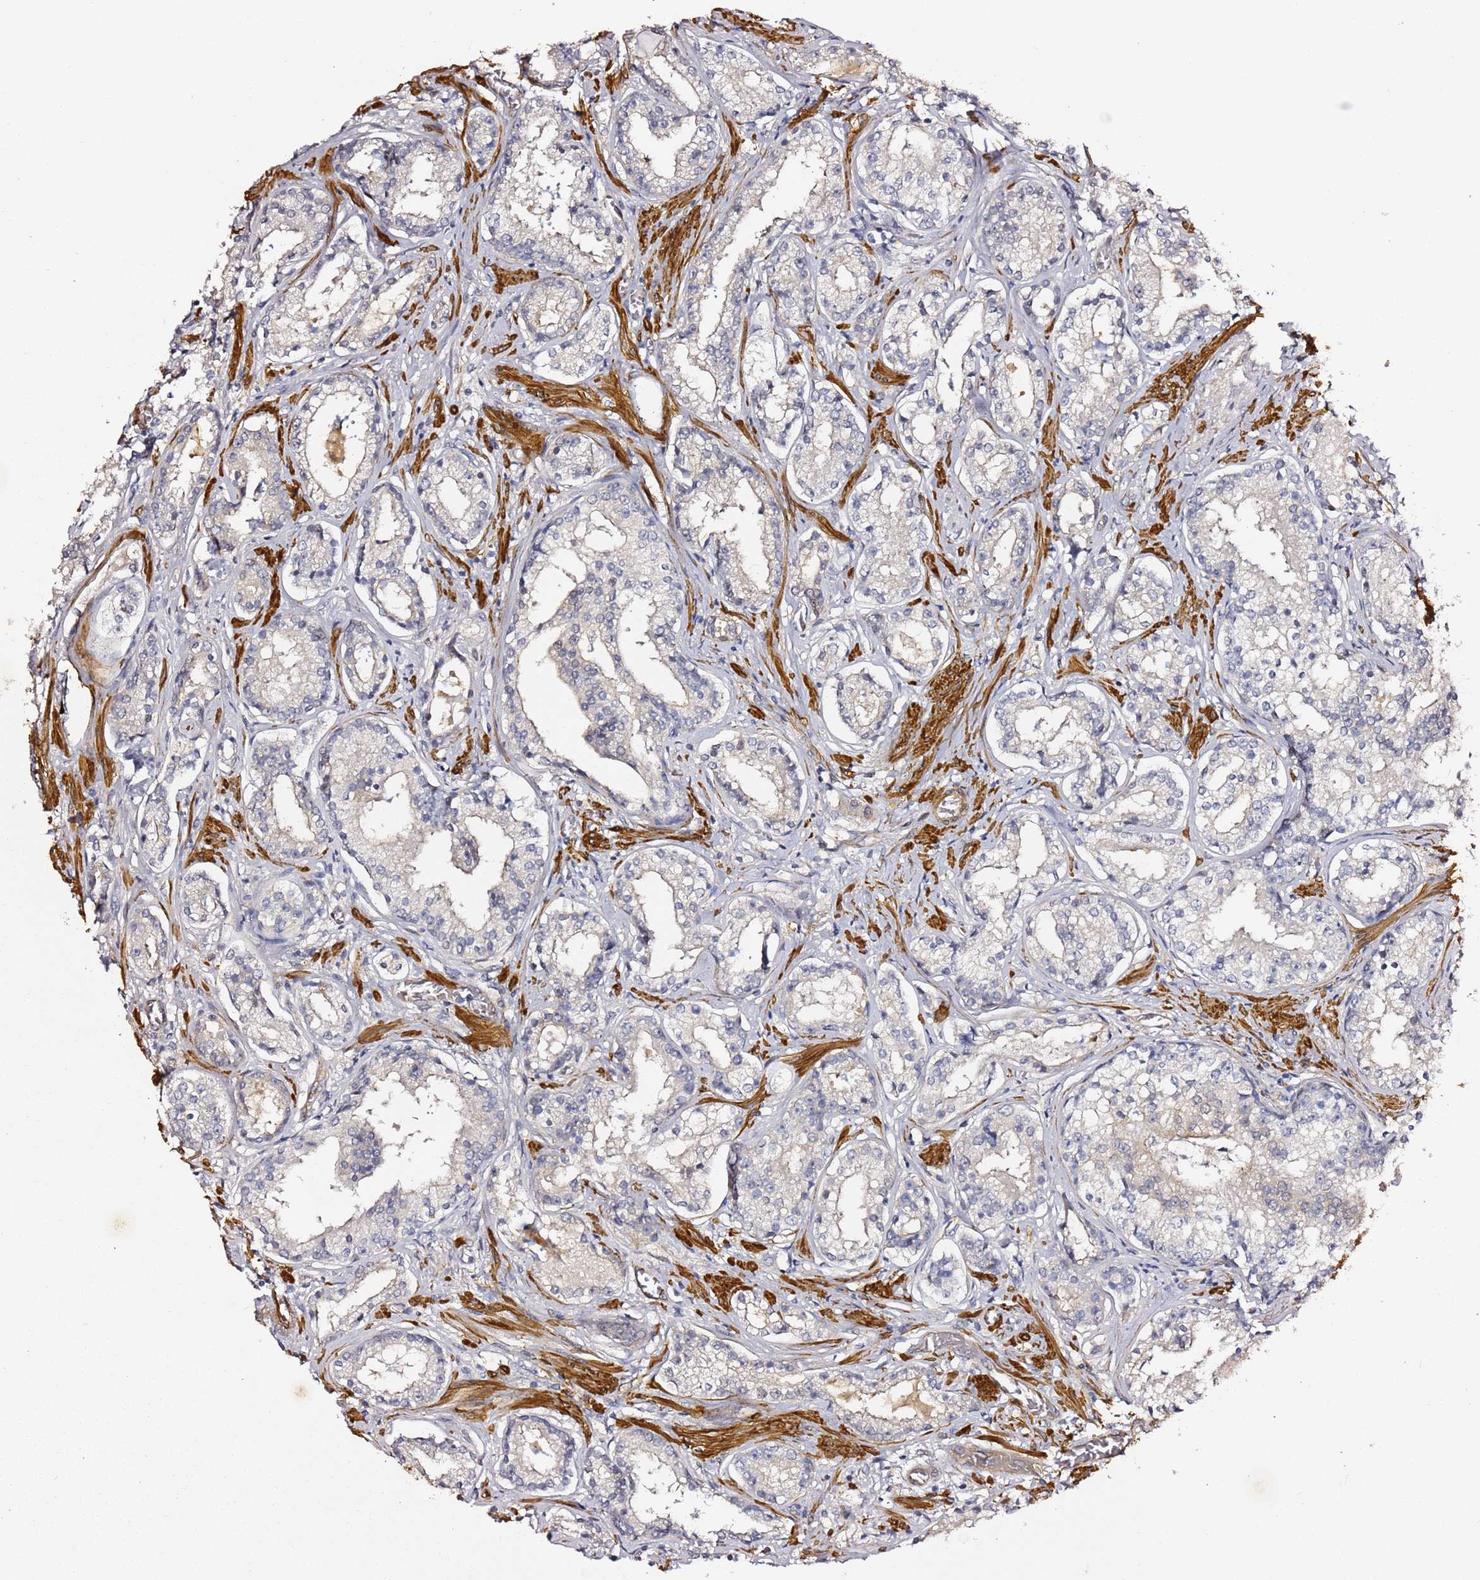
{"staining": {"intensity": "negative", "quantity": "none", "location": "none"}, "tissue": "prostate cancer", "cell_type": "Tumor cells", "image_type": "cancer", "snomed": [{"axis": "morphology", "description": "Adenocarcinoma, High grade"}, {"axis": "topography", "description": "Prostate"}], "caption": "Photomicrograph shows no protein staining in tumor cells of adenocarcinoma (high-grade) (prostate) tissue.", "gene": "EPS8L1", "patient": {"sex": "male", "age": 58}}